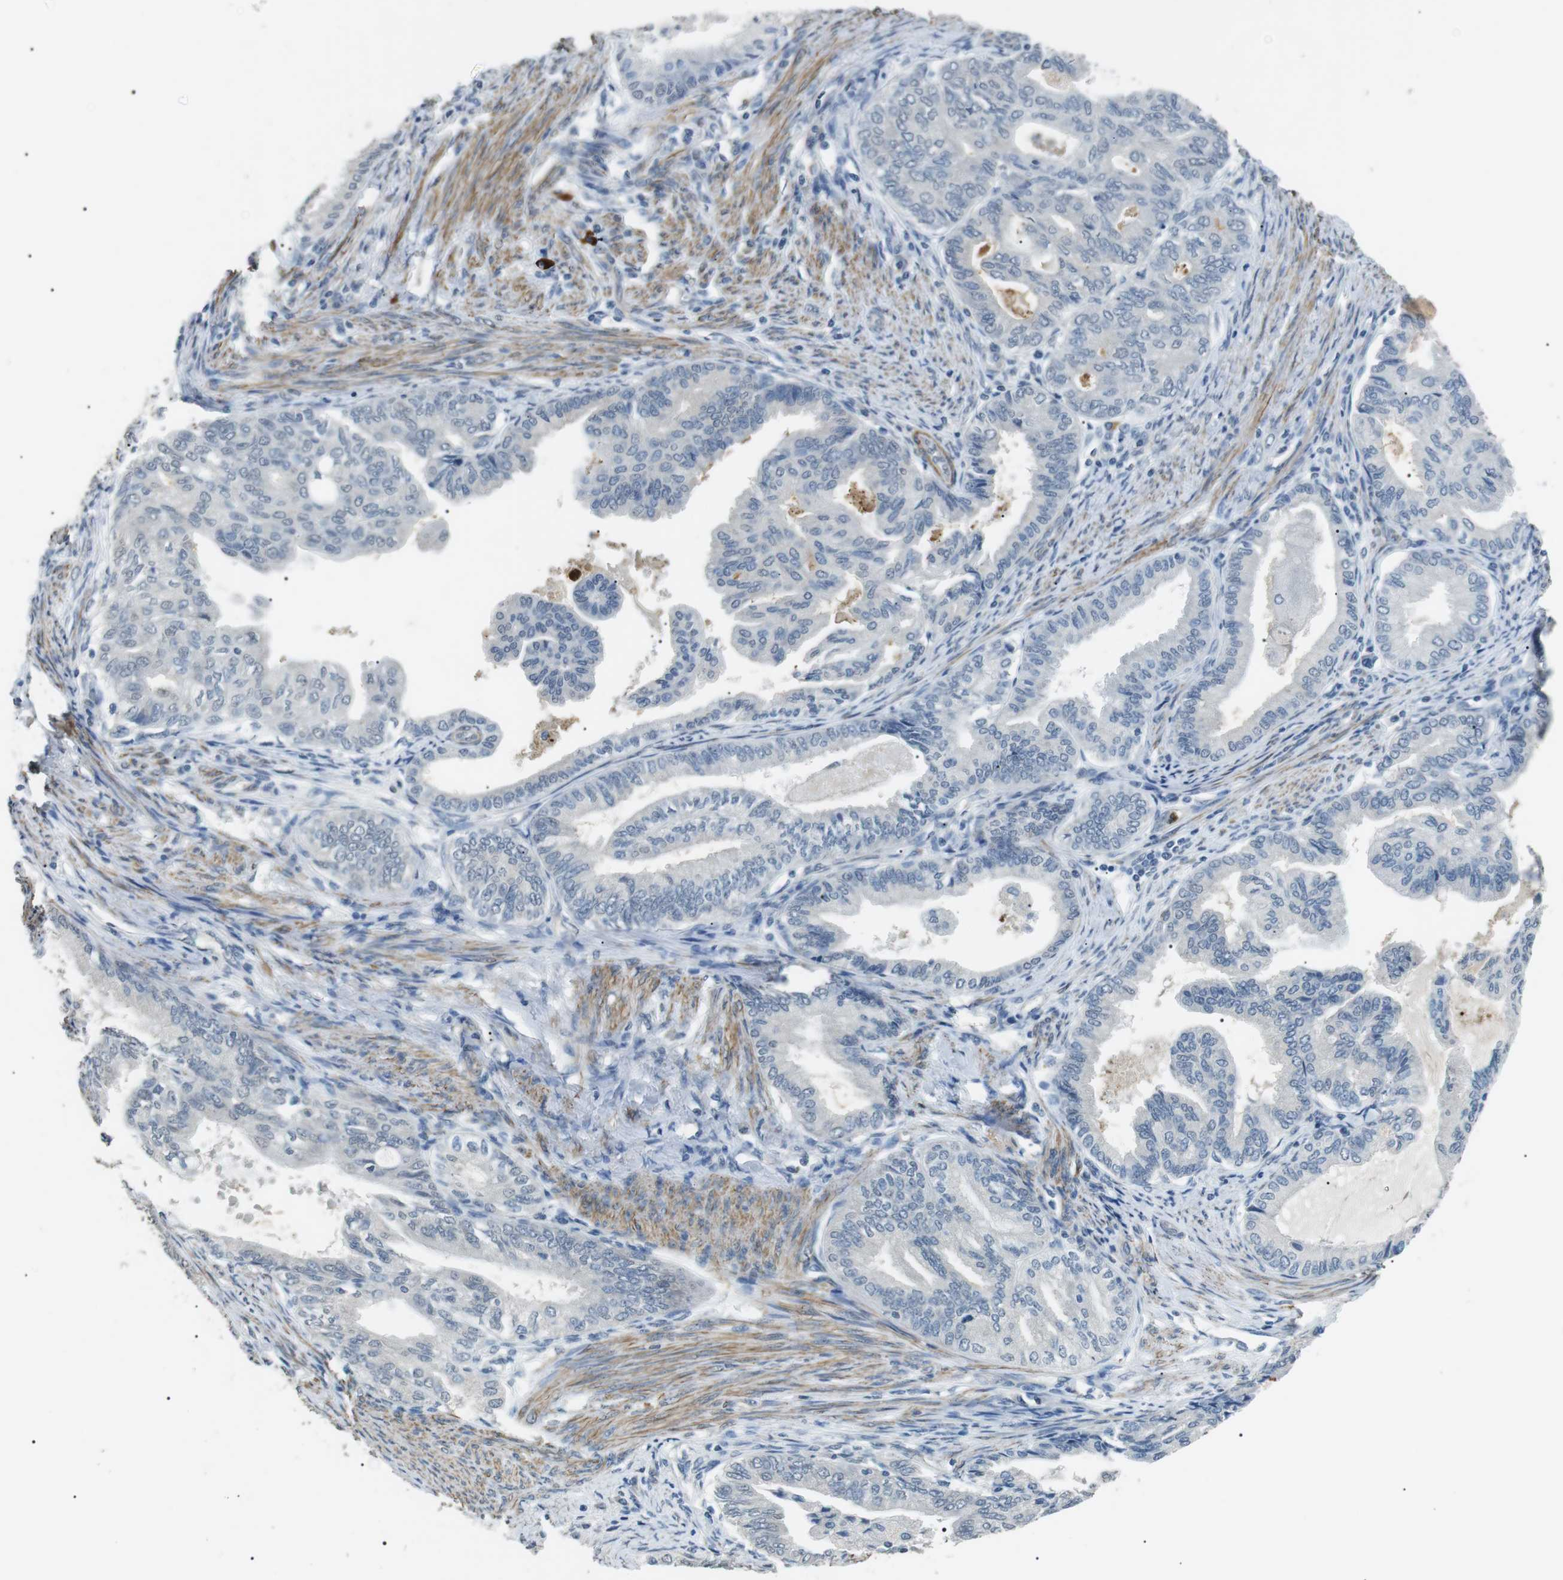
{"staining": {"intensity": "negative", "quantity": "none", "location": "none"}, "tissue": "endometrial cancer", "cell_type": "Tumor cells", "image_type": "cancer", "snomed": [{"axis": "morphology", "description": "Adenocarcinoma, NOS"}, {"axis": "topography", "description": "Endometrium"}], "caption": "Endometrial cancer stained for a protein using immunohistochemistry exhibits no expression tumor cells.", "gene": "GZMM", "patient": {"sex": "female", "age": 86}}